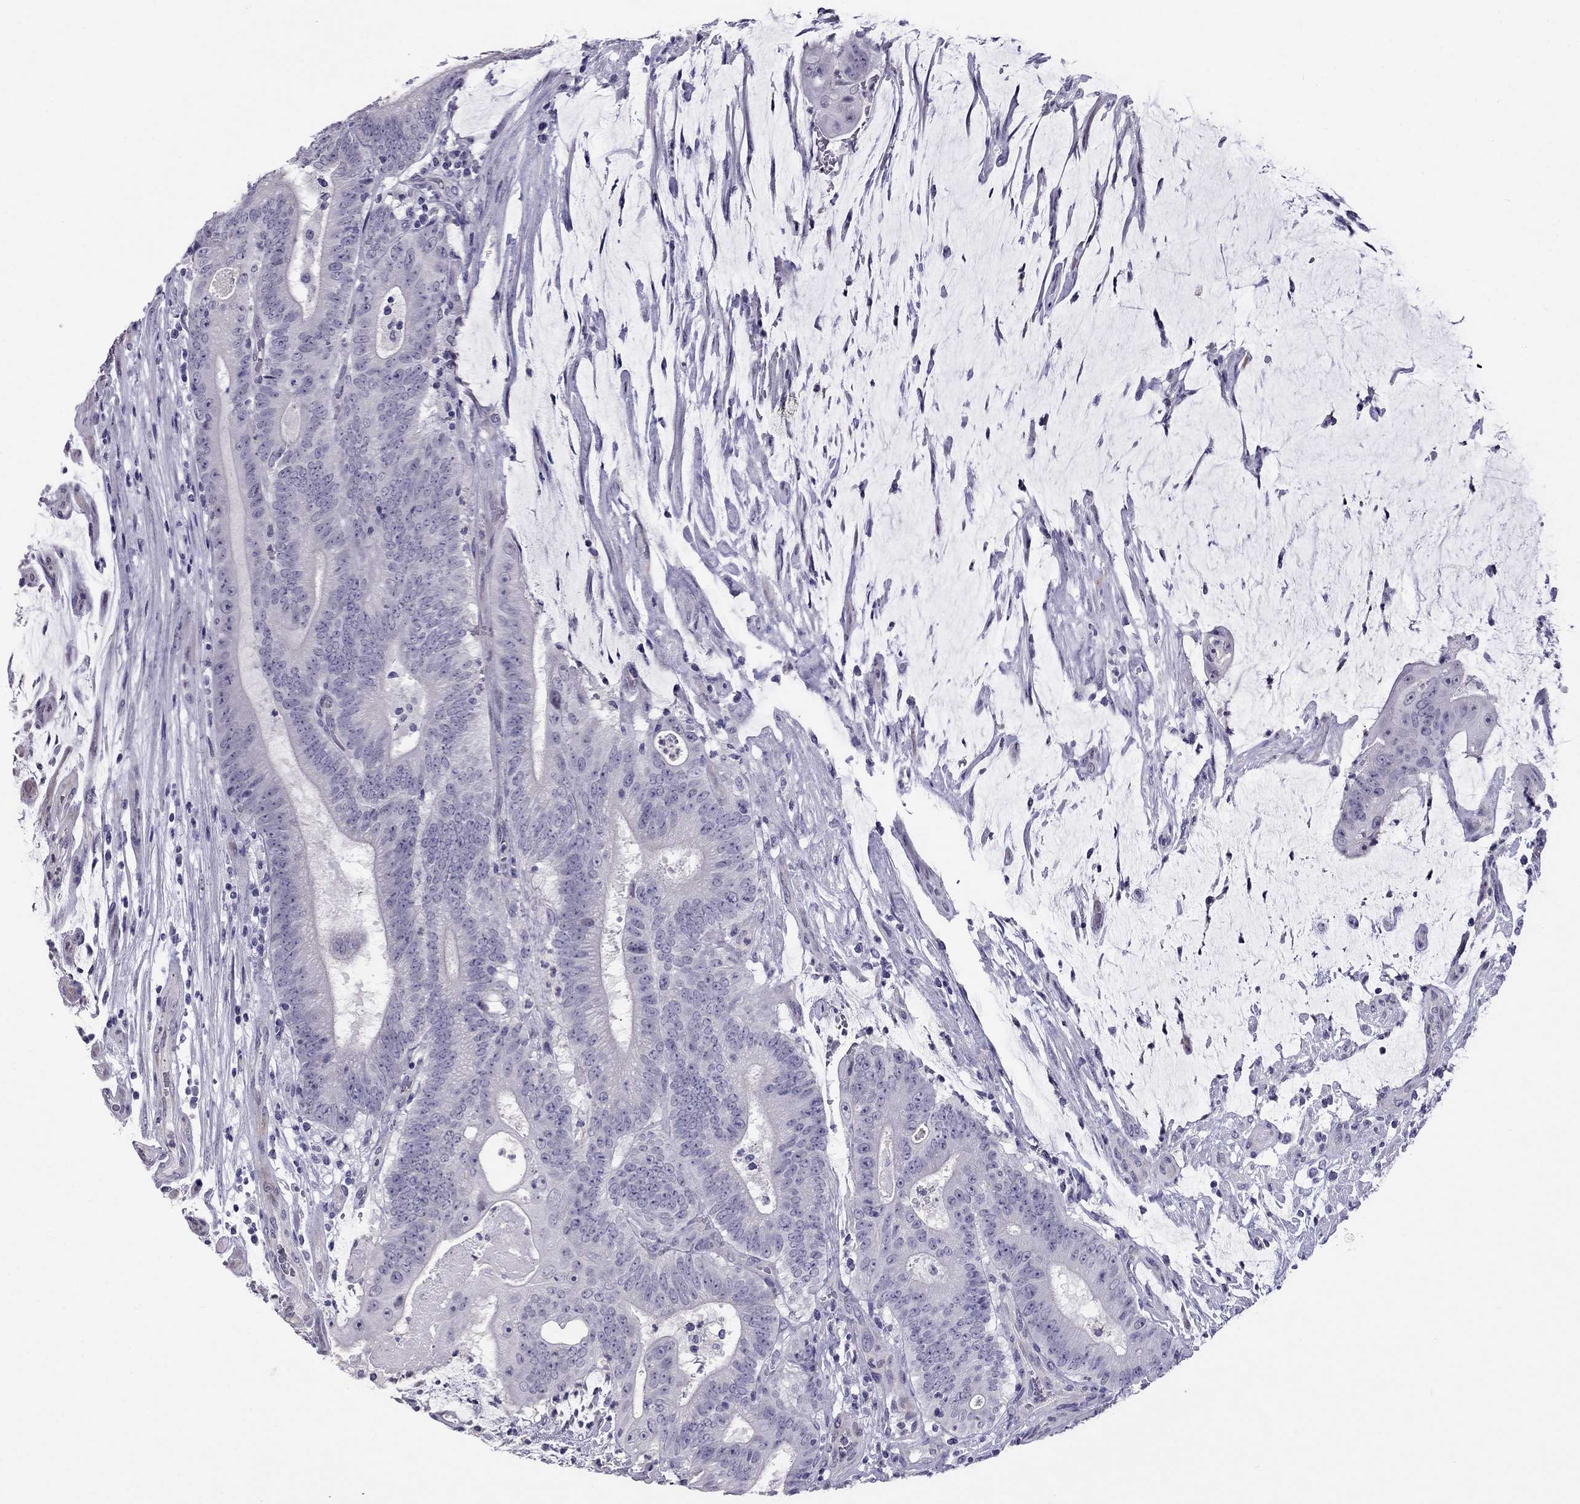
{"staining": {"intensity": "negative", "quantity": "none", "location": "none"}, "tissue": "colorectal cancer", "cell_type": "Tumor cells", "image_type": "cancer", "snomed": [{"axis": "morphology", "description": "Adenocarcinoma, NOS"}, {"axis": "topography", "description": "Colon"}], "caption": "The micrograph demonstrates no significant expression in tumor cells of adenocarcinoma (colorectal).", "gene": "CROCC2", "patient": {"sex": "female", "age": 43}}